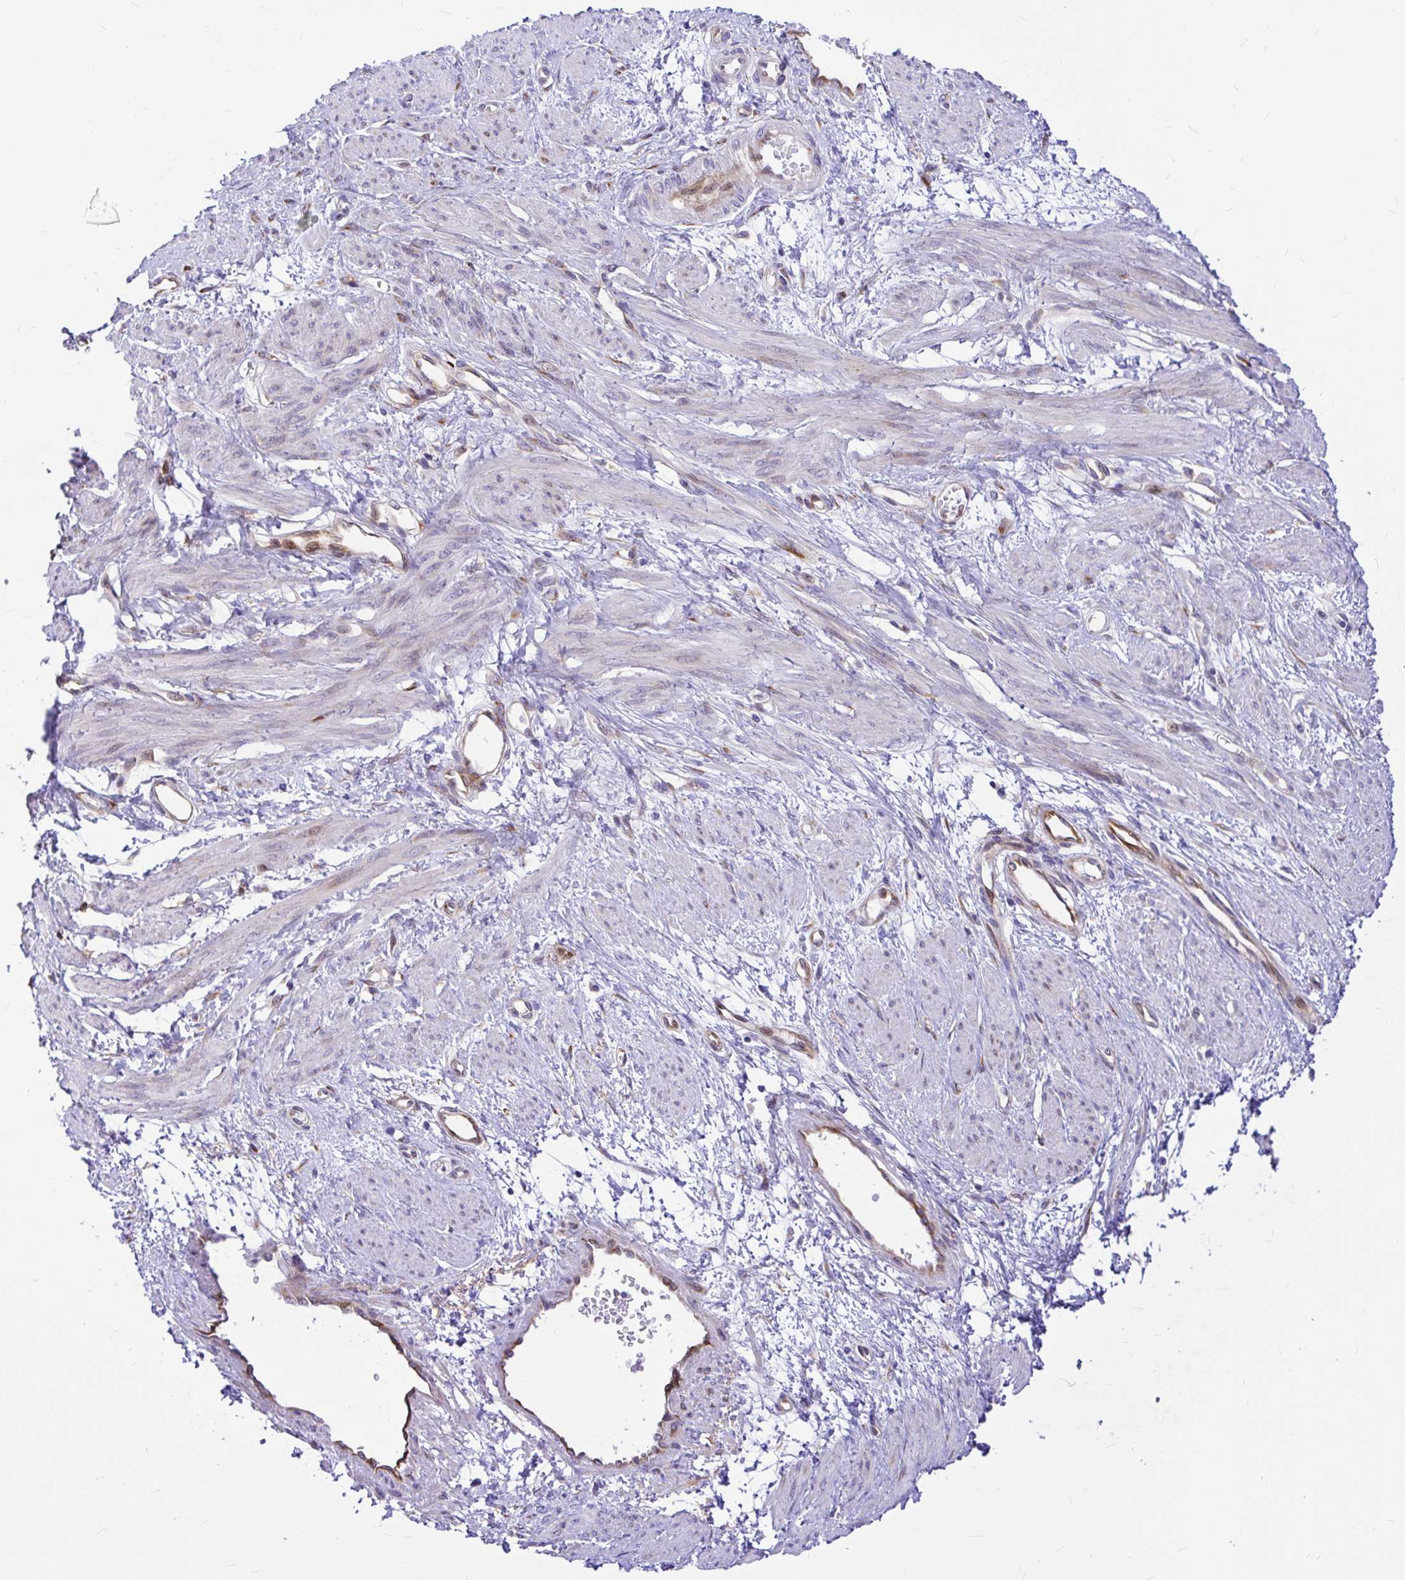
{"staining": {"intensity": "negative", "quantity": "none", "location": "none"}, "tissue": "smooth muscle", "cell_type": "Smooth muscle cells", "image_type": "normal", "snomed": [{"axis": "morphology", "description": "Normal tissue, NOS"}, {"axis": "topography", "description": "Smooth muscle"}, {"axis": "topography", "description": "Uterus"}], "caption": "Micrograph shows no significant protein staining in smooth muscle cells of unremarkable smooth muscle.", "gene": "GABBR2", "patient": {"sex": "female", "age": 39}}